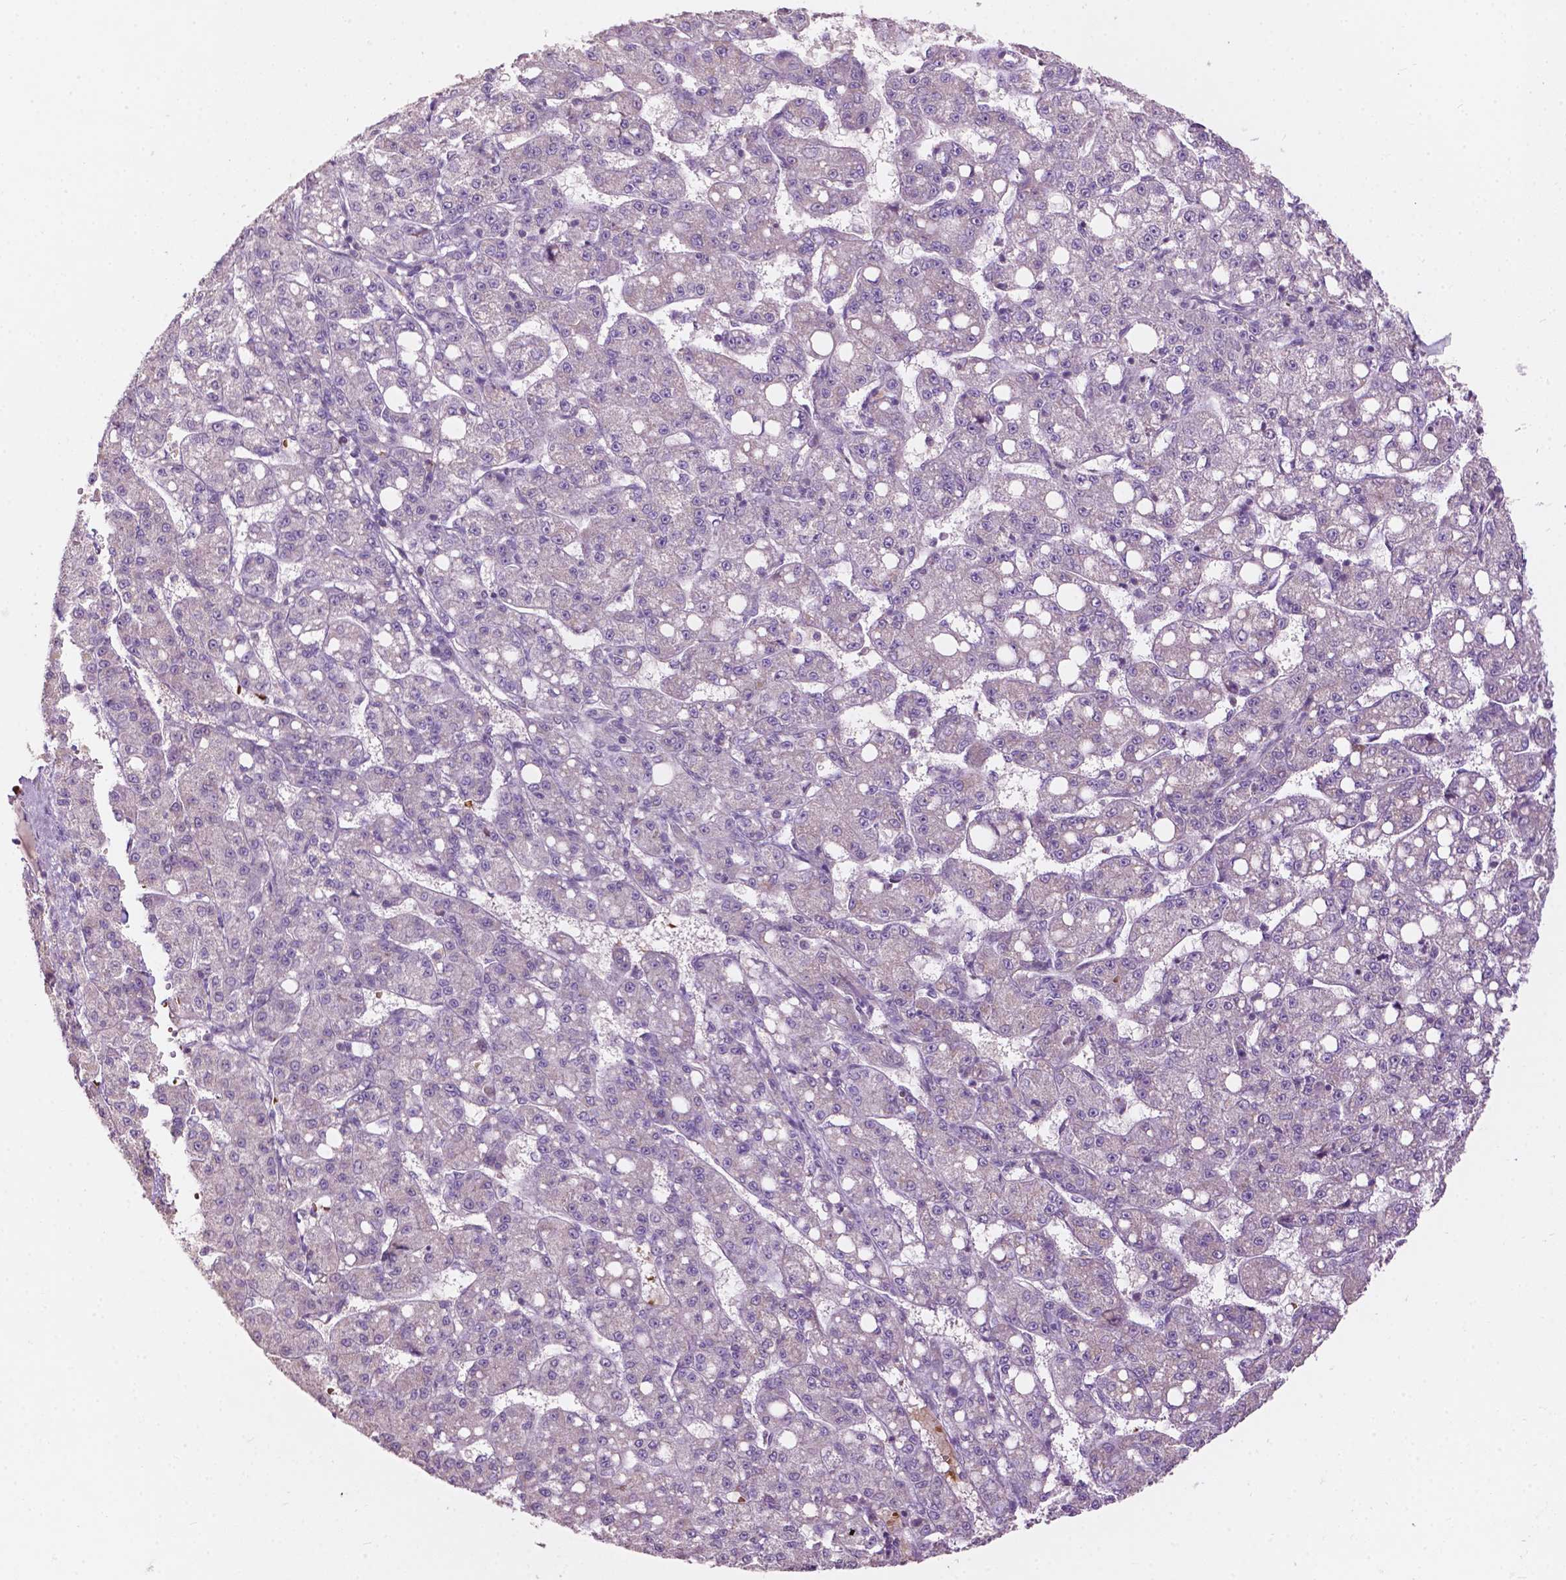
{"staining": {"intensity": "negative", "quantity": "none", "location": "none"}, "tissue": "liver cancer", "cell_type": "Tumor cells", "image_type": "cancer", "snomed": [{"axis": "morphology", "description": "Carcinoma, Hepatocellular, NOS"}, {"axis": "topography", "description": "Liver"}], "caption": "High magnification brightfield microscopy of liver cancer stained with DAB (brown) and counterstained with hematoxylin (blue): tumor cells show no significant staining.", "gene": "NDUFS1", "patient": {"sex": "female", "age": 65}}